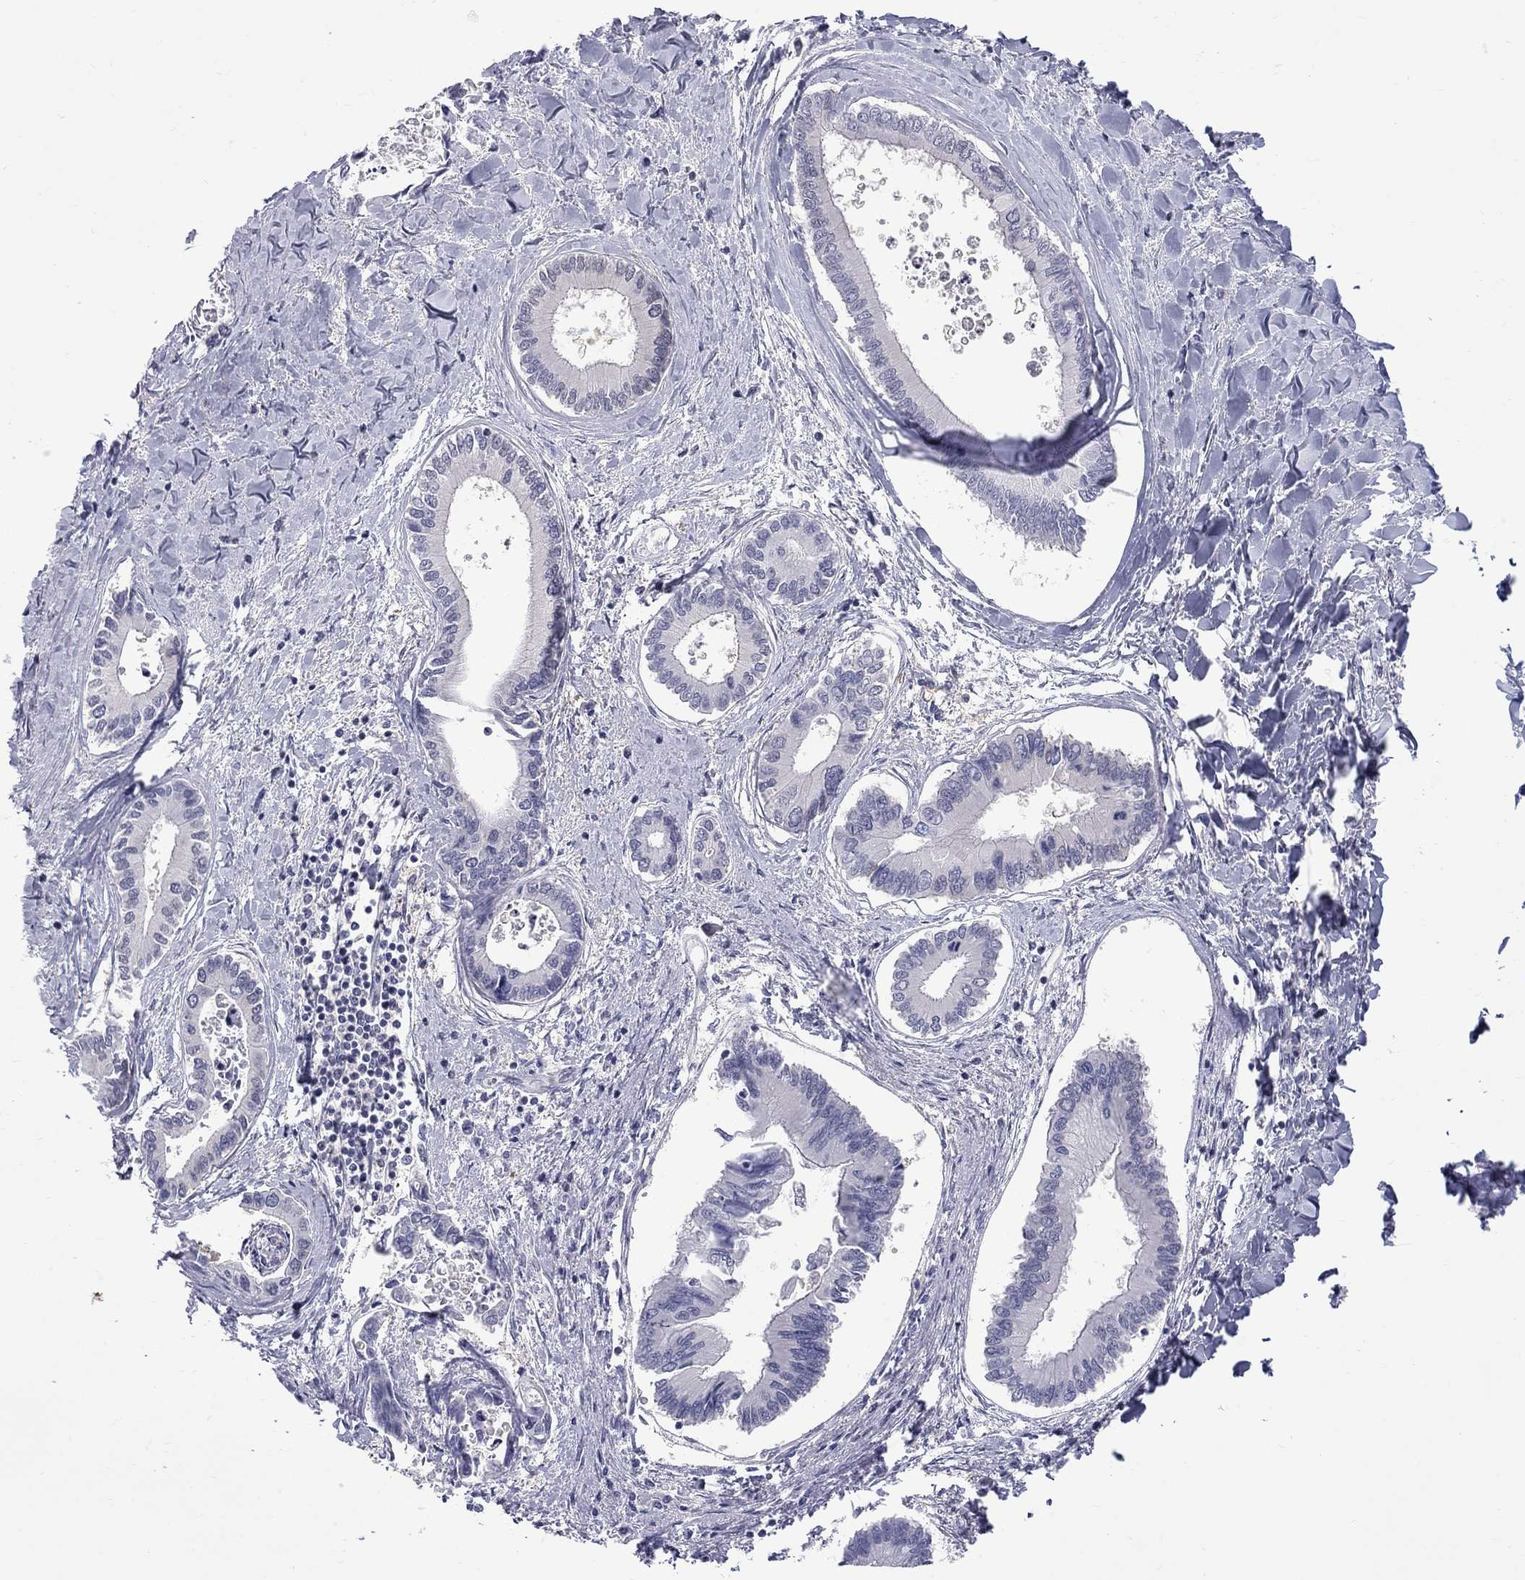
{"staining": {"intensity": "negative", "quantity": "none", "location": "none"}, "tissue": "liver cancer", "cell_type": "Tumor cells", "image_type": "cancer", "snomed": [{"axis": "morphology", "description": "Cholangiocarcinoma"}, {"axis": "topography", "description": "Liver"}], "caption": "An immunohistochemistry photomicrograph of liver cancer (cholangiocarcinoma) is shown. There is no staining in tumor cells of liver cancer (cholangiocarcinoma).", "gene": "HKDC1", "patient": {"sex": "male", "age": 66}}